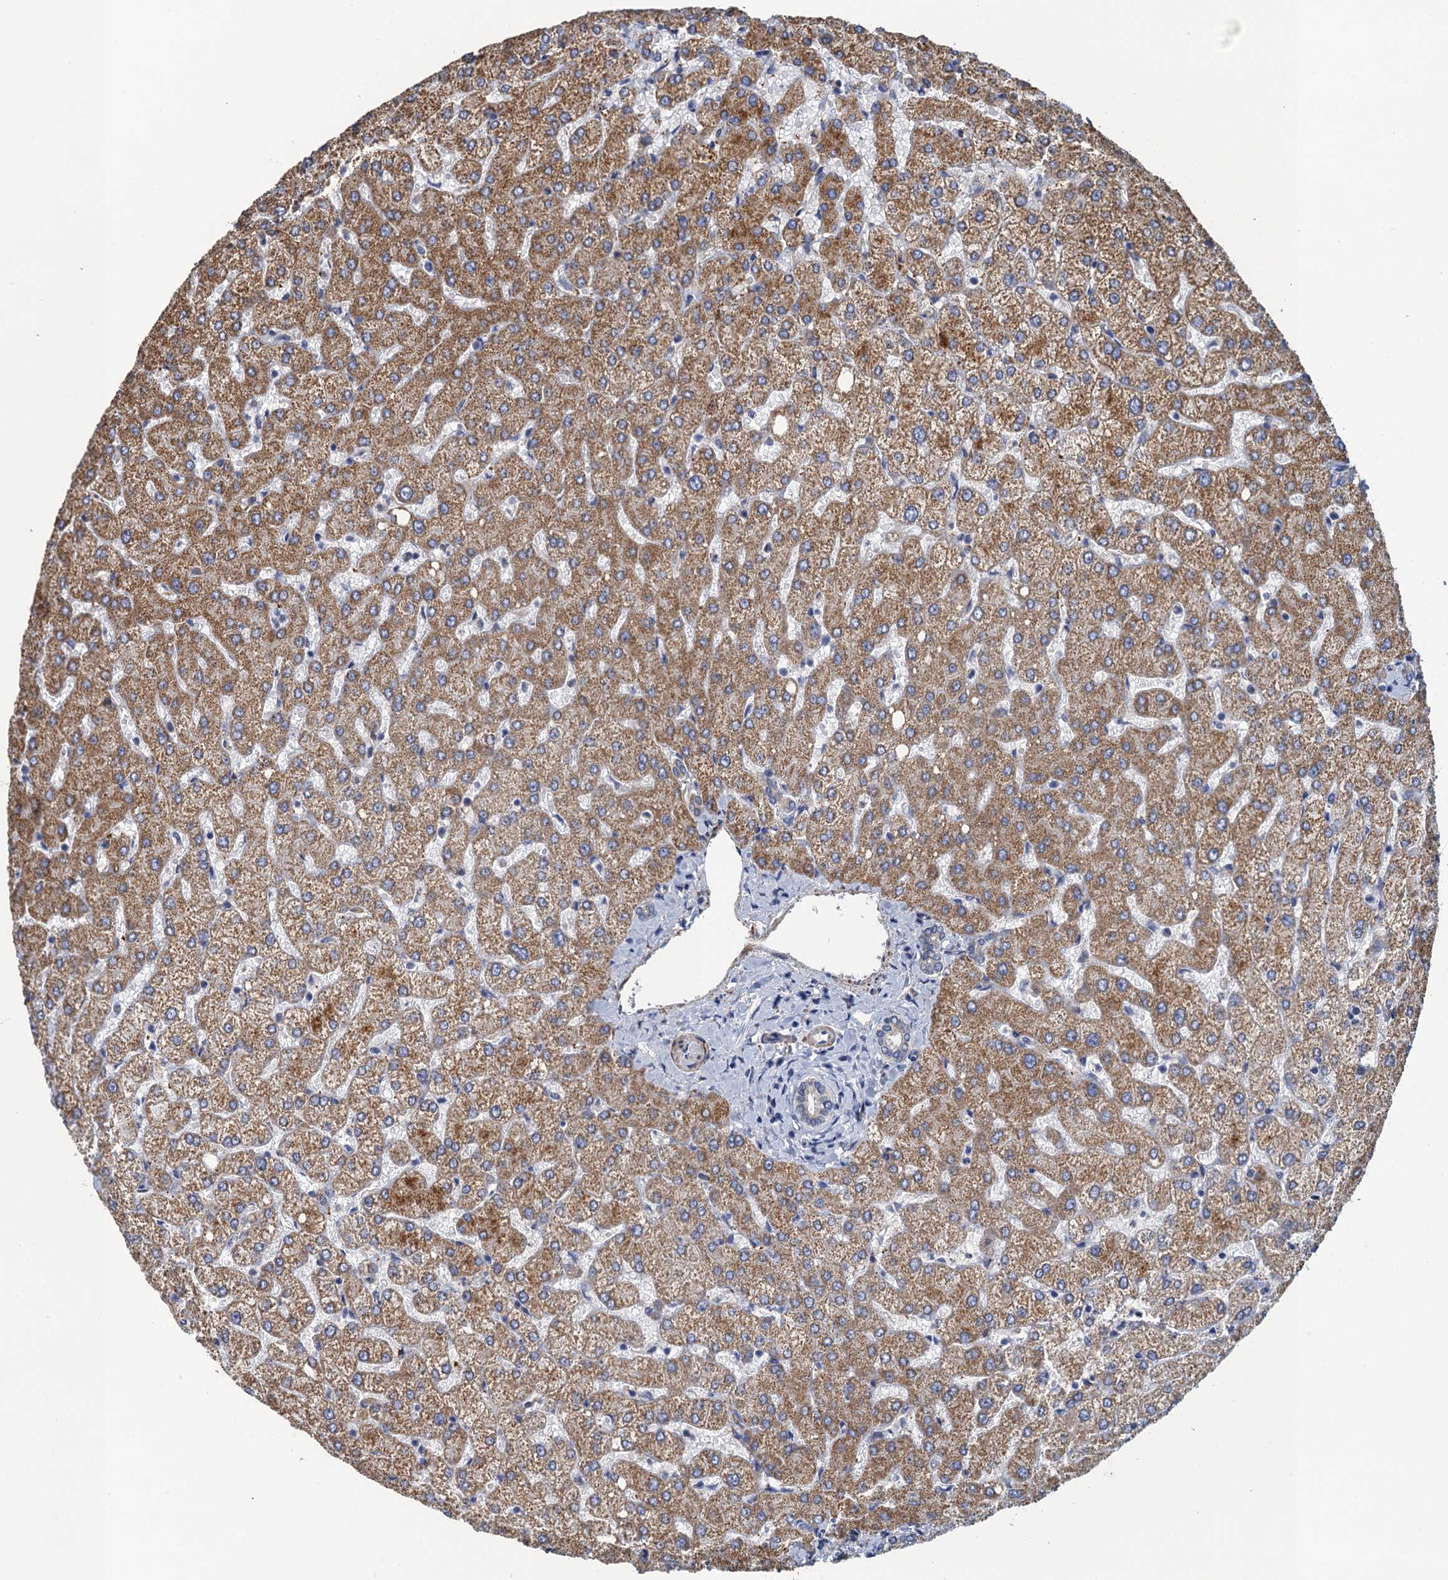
{"staining": {"intensity": "negative", "quantity": "none", "location": "none"}, "tissue": "liver", "cell_type": "Cholangiocytes", "image_type": "normal", "snomed": [{"axis": "morphology", "description": "Normal tissue, NOS"}, {"axis": "topography", "description": "Liver"}], "caption": "This is an immunohistochemistry (IHC) histopathology image of benign human liver. There is no staining in cholangiocytes.", "gene": "ENSG00000260643", "patient": {"sex": "female", "age": 54}}